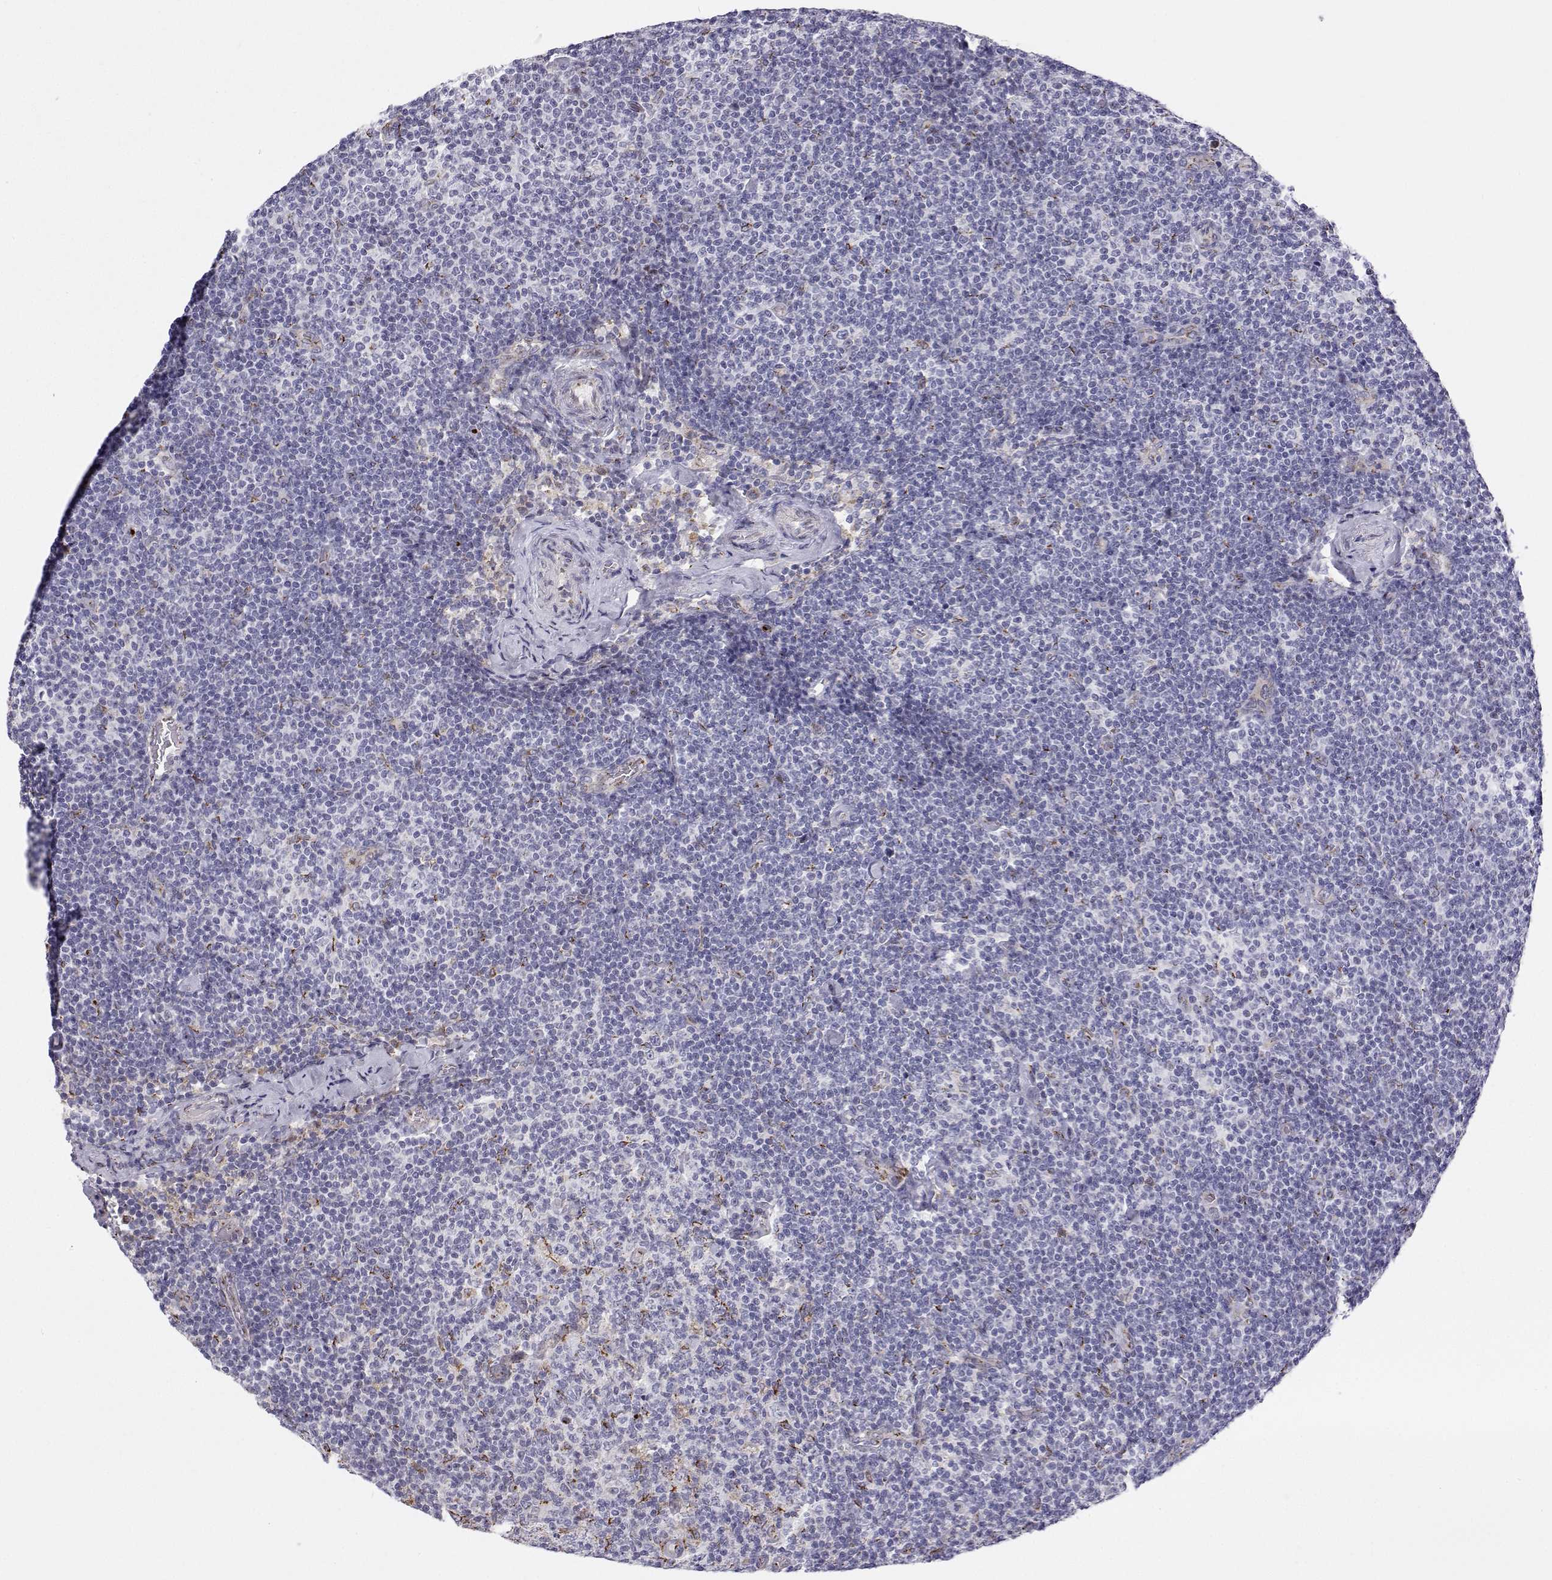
{"staining": {"intensity": "negative", "quantity": "none", "location": "none"}, "tissue": "lymphoma", "cell_type": "Tumor cells", "image_type": "cancer", "snomed": [{"axis": "morphology", "description": "Malignant lymphoma, non-Hodgkin's type, Low grade"}, {"axis": "topography", "description": "Lymph node"}], "caption": "This micrograph is of lymphoma stained with IHC to label a protein in brown with the nuclei are counter-stained blue. There is no staining in tumor cells.", "gene": "STARD13", "patient": {"sex": "male", "age": 81}}